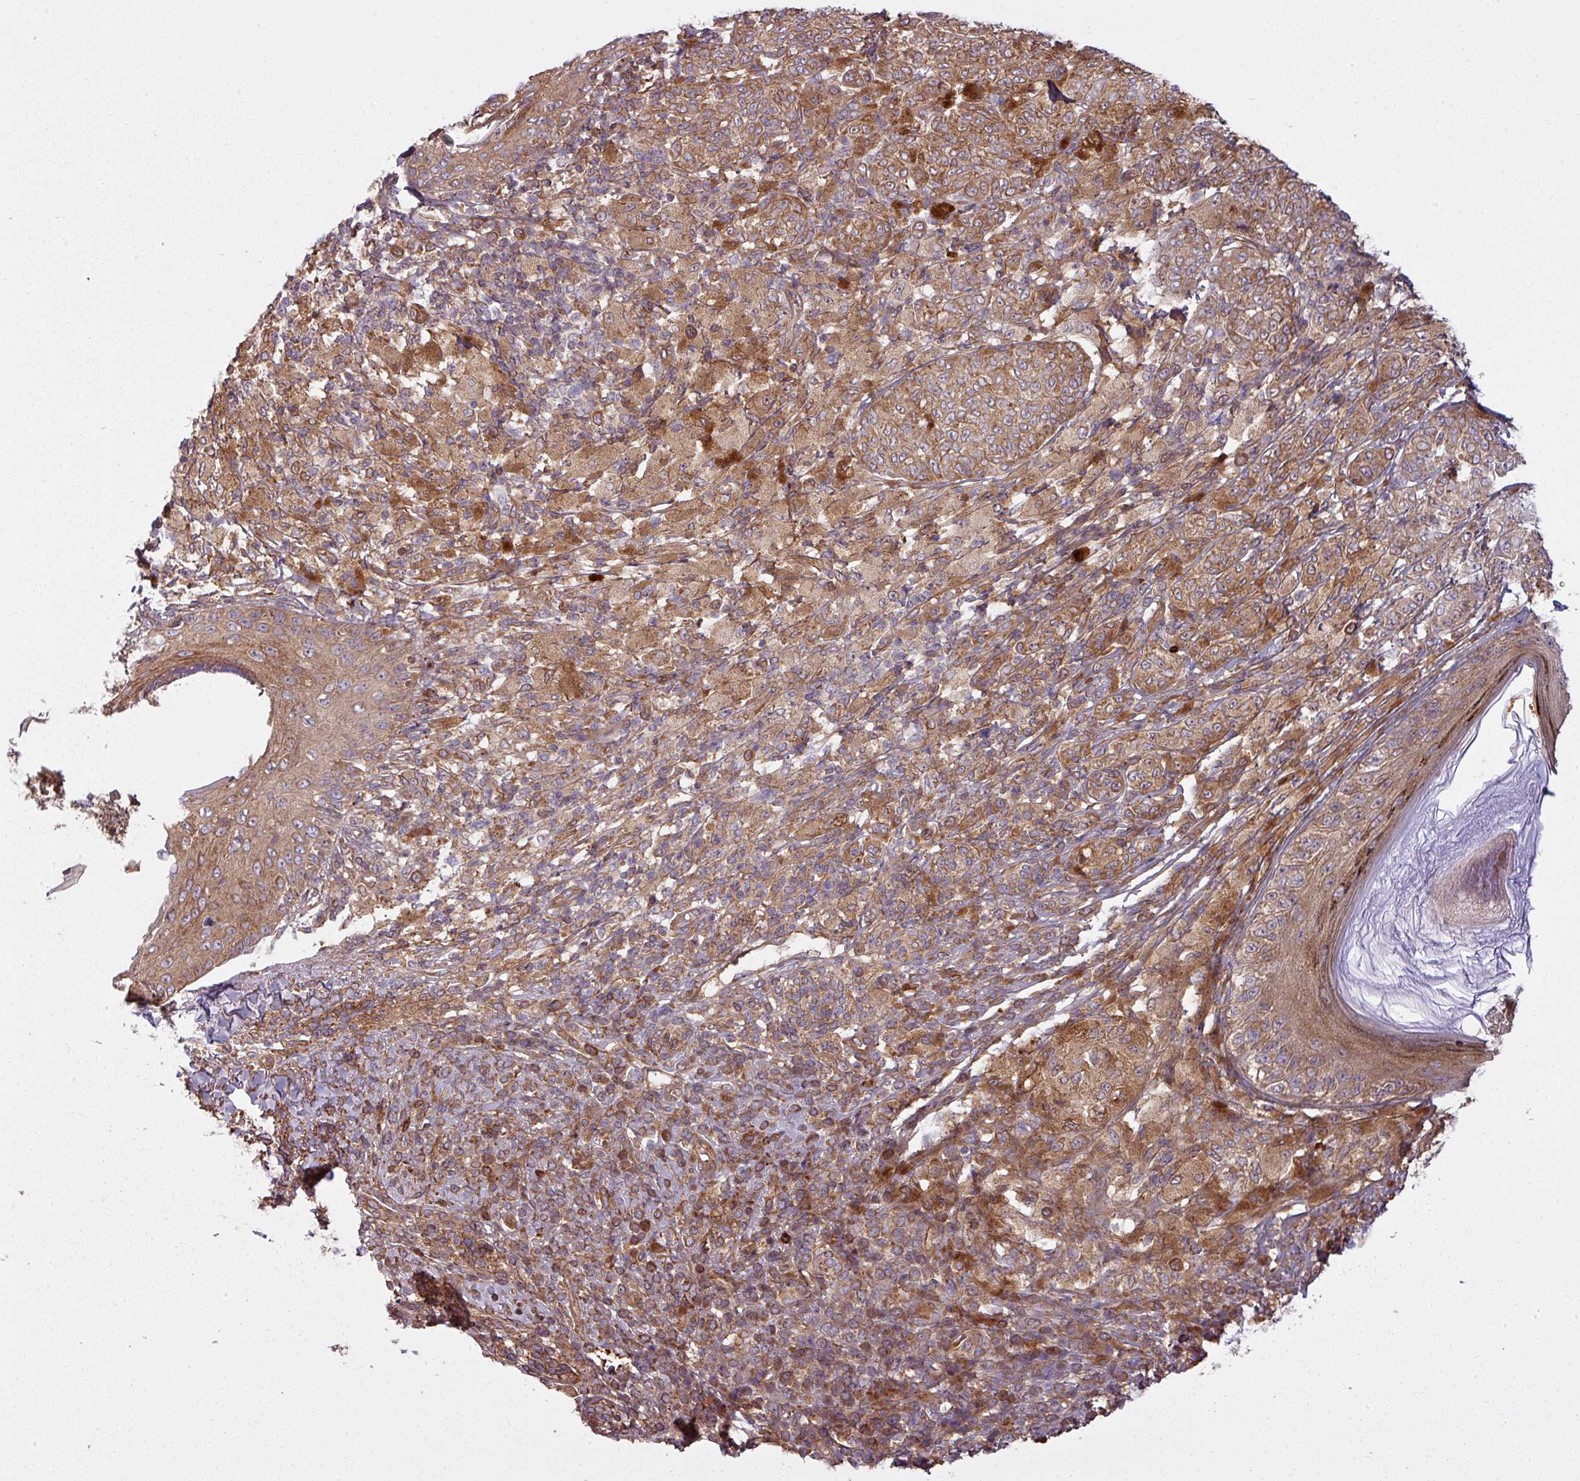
{"staining": {"intensity": "moderate", "quantity": ">75%", "location": "cytoplasmic/membranous"}, "tissue": "melanoma", "cell_type": "Tumor cells", "image_type": "cancer", "snomed": [{"axis": "morphology", "description": "Malignant melanoma, NOS"}, {"axis": "topography", "description": "Skin"}], "caption": "A micrograph of malignant melanoma stained for a protein reveals moderate cytoplasmic/membranous brown staining in tumor cells.", "gene": "SNRNP25", "patient": {"sex": "male", "age": 42}}